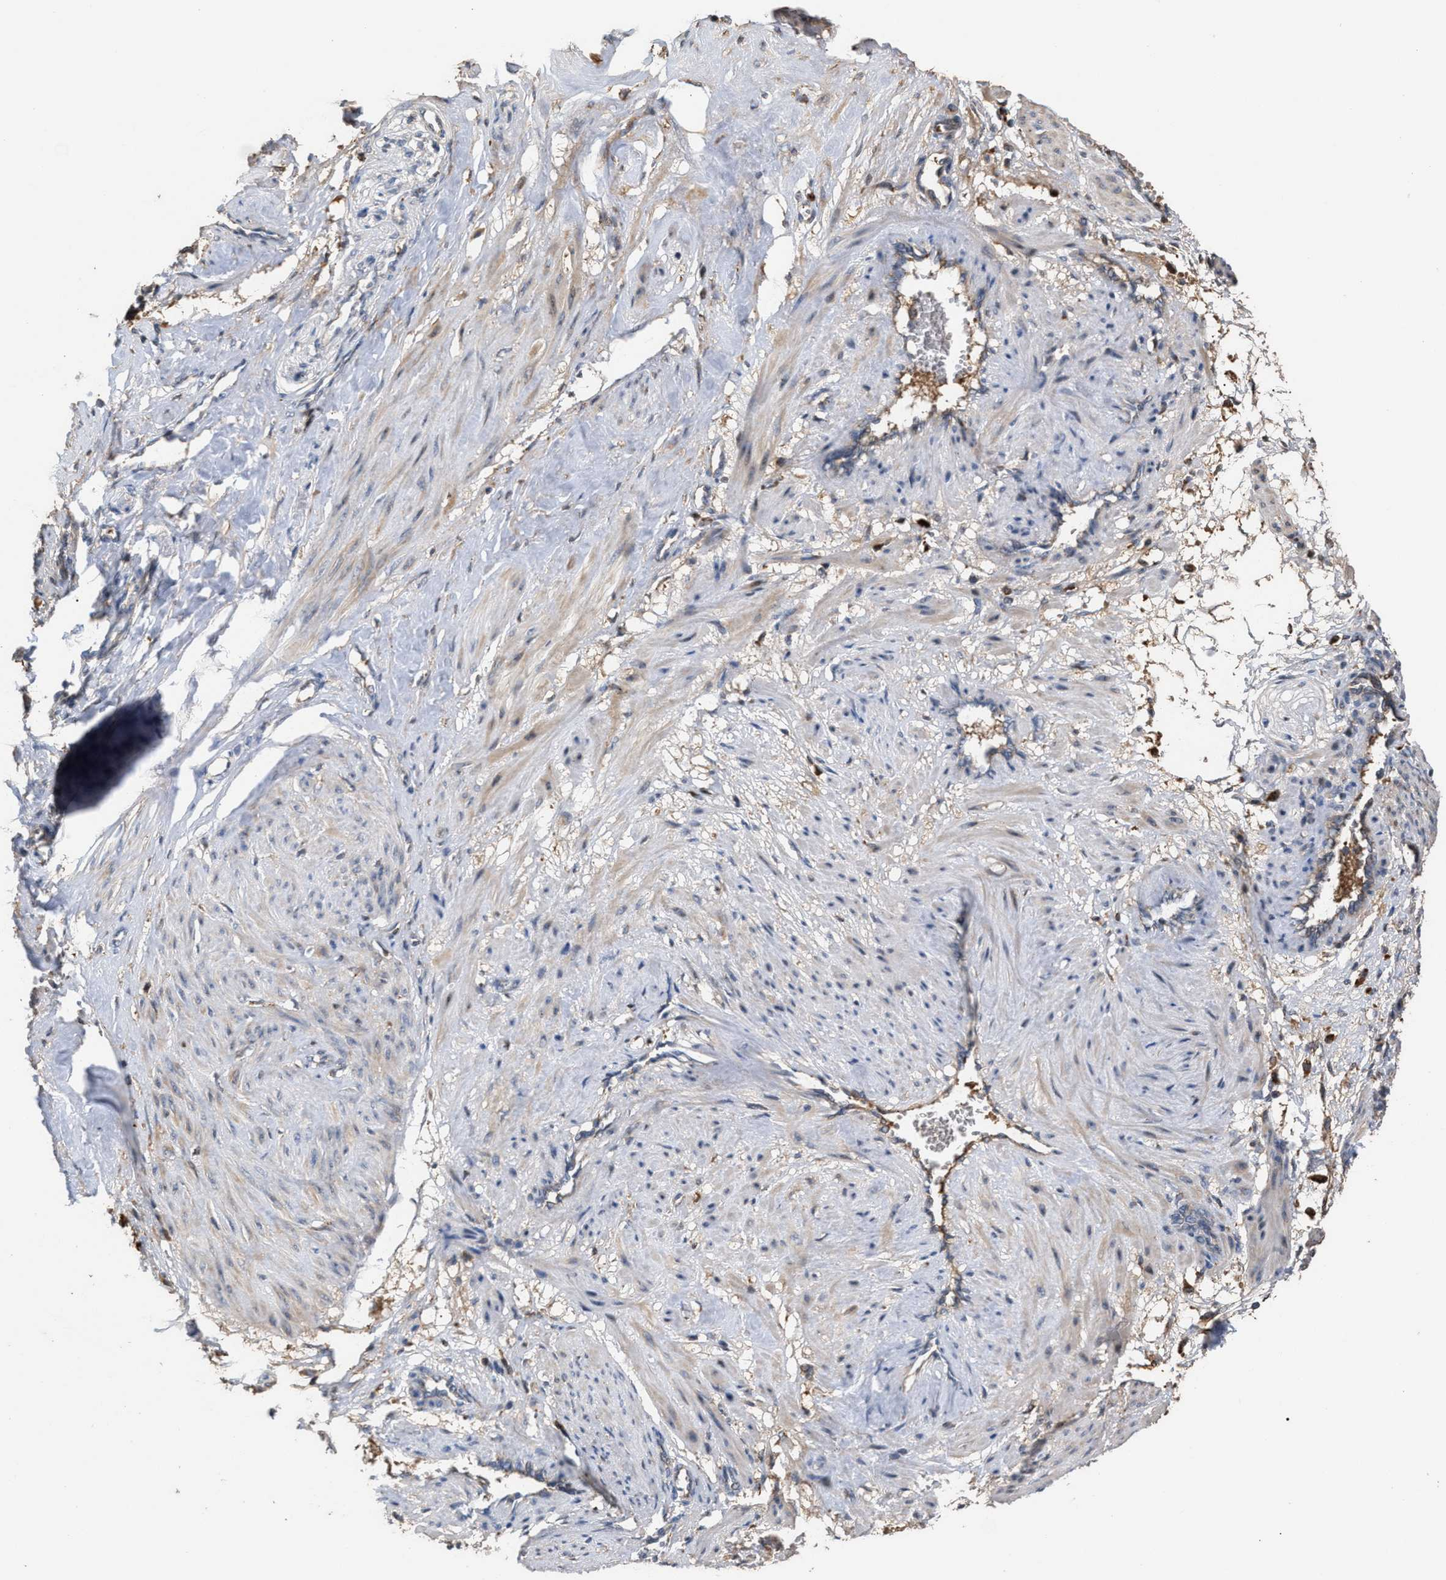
{"staining": {"intensity": "weak", "quantity": "<25%", "location": "cytoplasmic/membranous"}, "tissue": "smooth muscle", "cell_type": "Smooth muscle cells", "image_type": "normal", "snomed": [{"axis": "morphology", "description": "Normal tissue, NOS"}, {"axis": "topography", "description": "Endometrium"}], "caption": "This is an immunohistochemistry (IHC) micrograph of unremarkable smooth muscle. There is no expression in smooth muscle cells.", "gene": "ELMO3", "patient": {"sex": "female", "age": 33}}